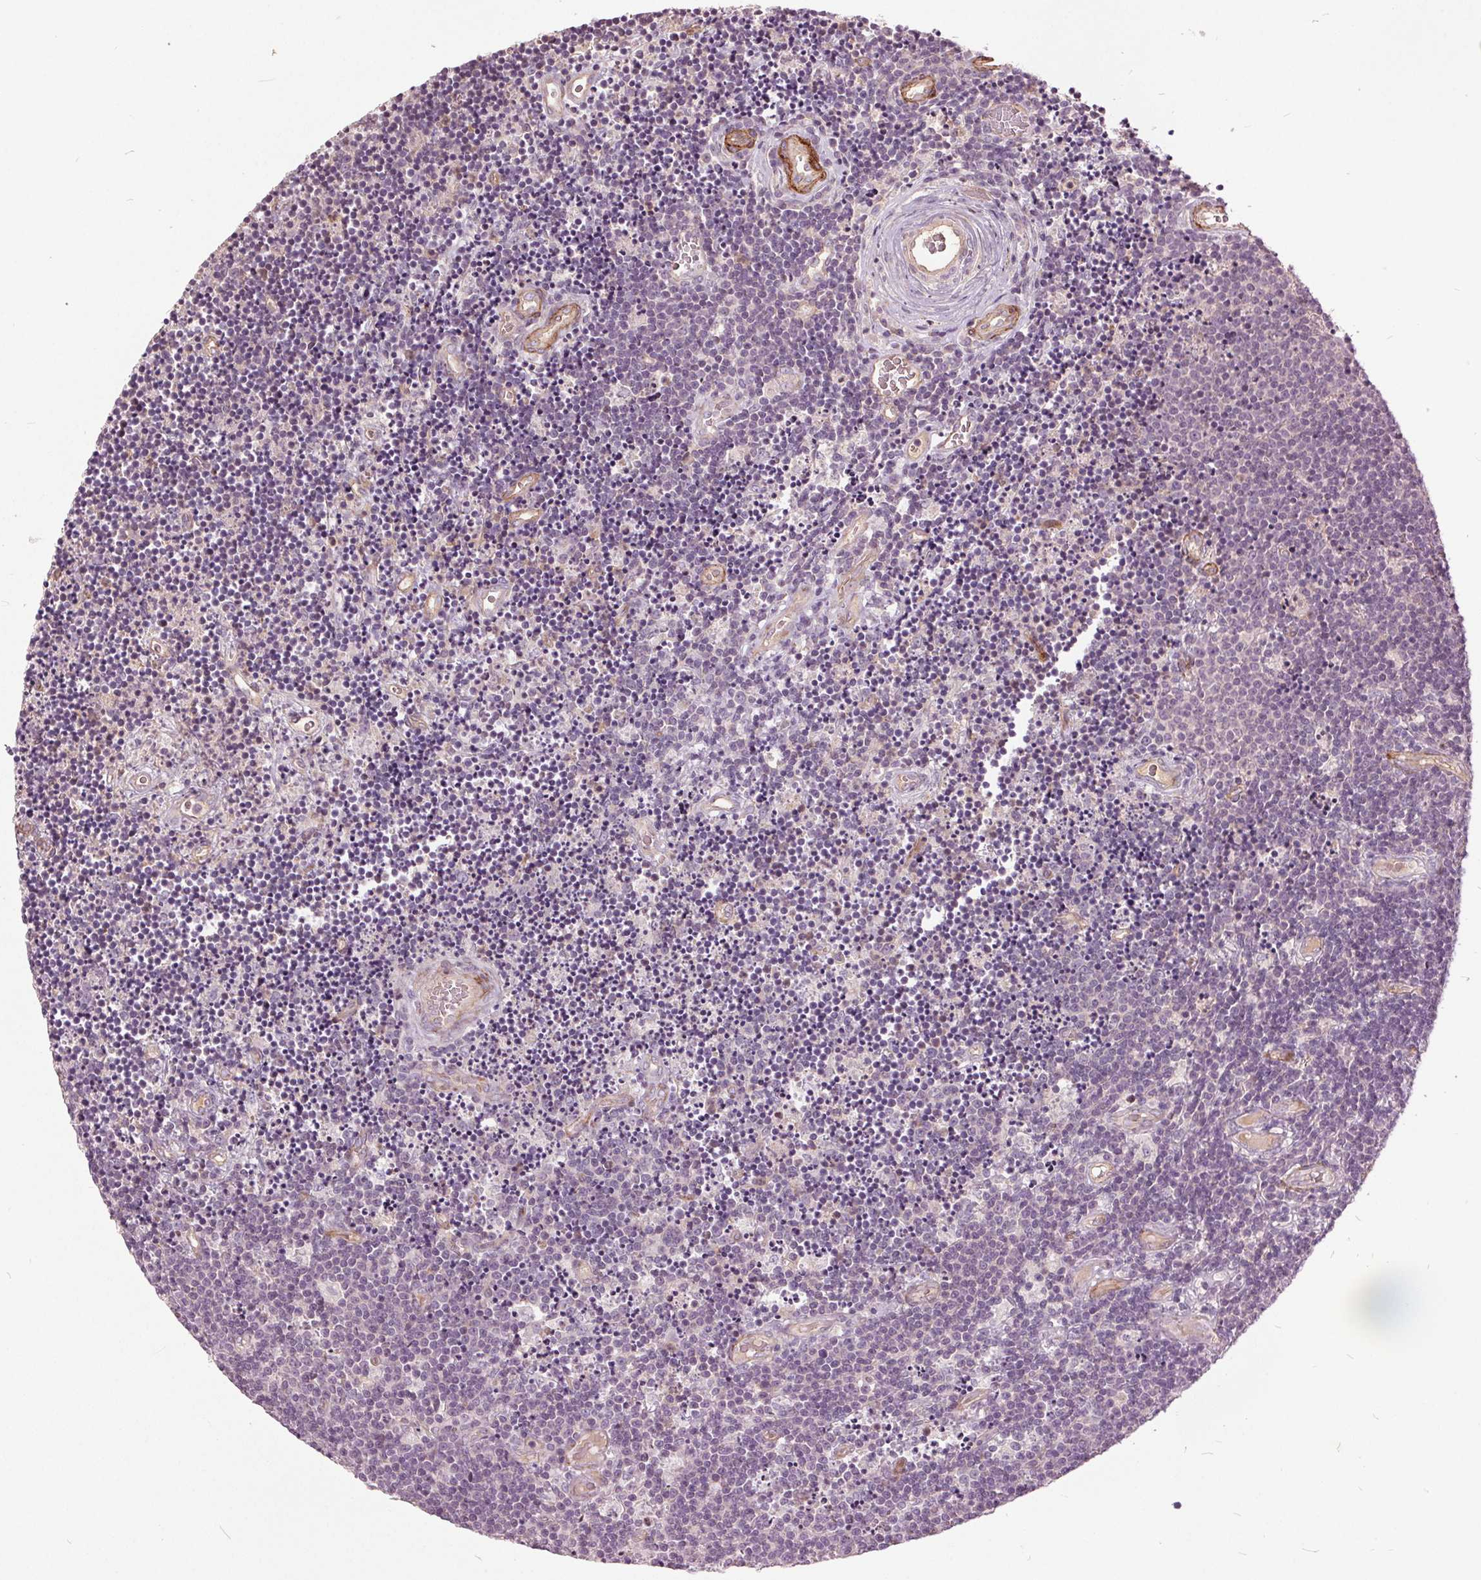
{"staining": {"intensity": "negative", "quantity": "none", "location": "none"}, "tissue": "lymphoma", "cell_type": "Tumor cells", "image_type": "cancer", "snomed": [{"axis": "morphology", "description": "Malignant lymphoma, non-Hodgkin's type, Low grade"}, {"axis": "topography", "description": "Brain"}], "caption": "The photomicrograph displays no staining of tumor cells in lymphoma. (DAB IHC visualized using brightfield microscopy, high magnification).", "gene": "PDGFD", "patient": {"sex": "female", "age": 66}}